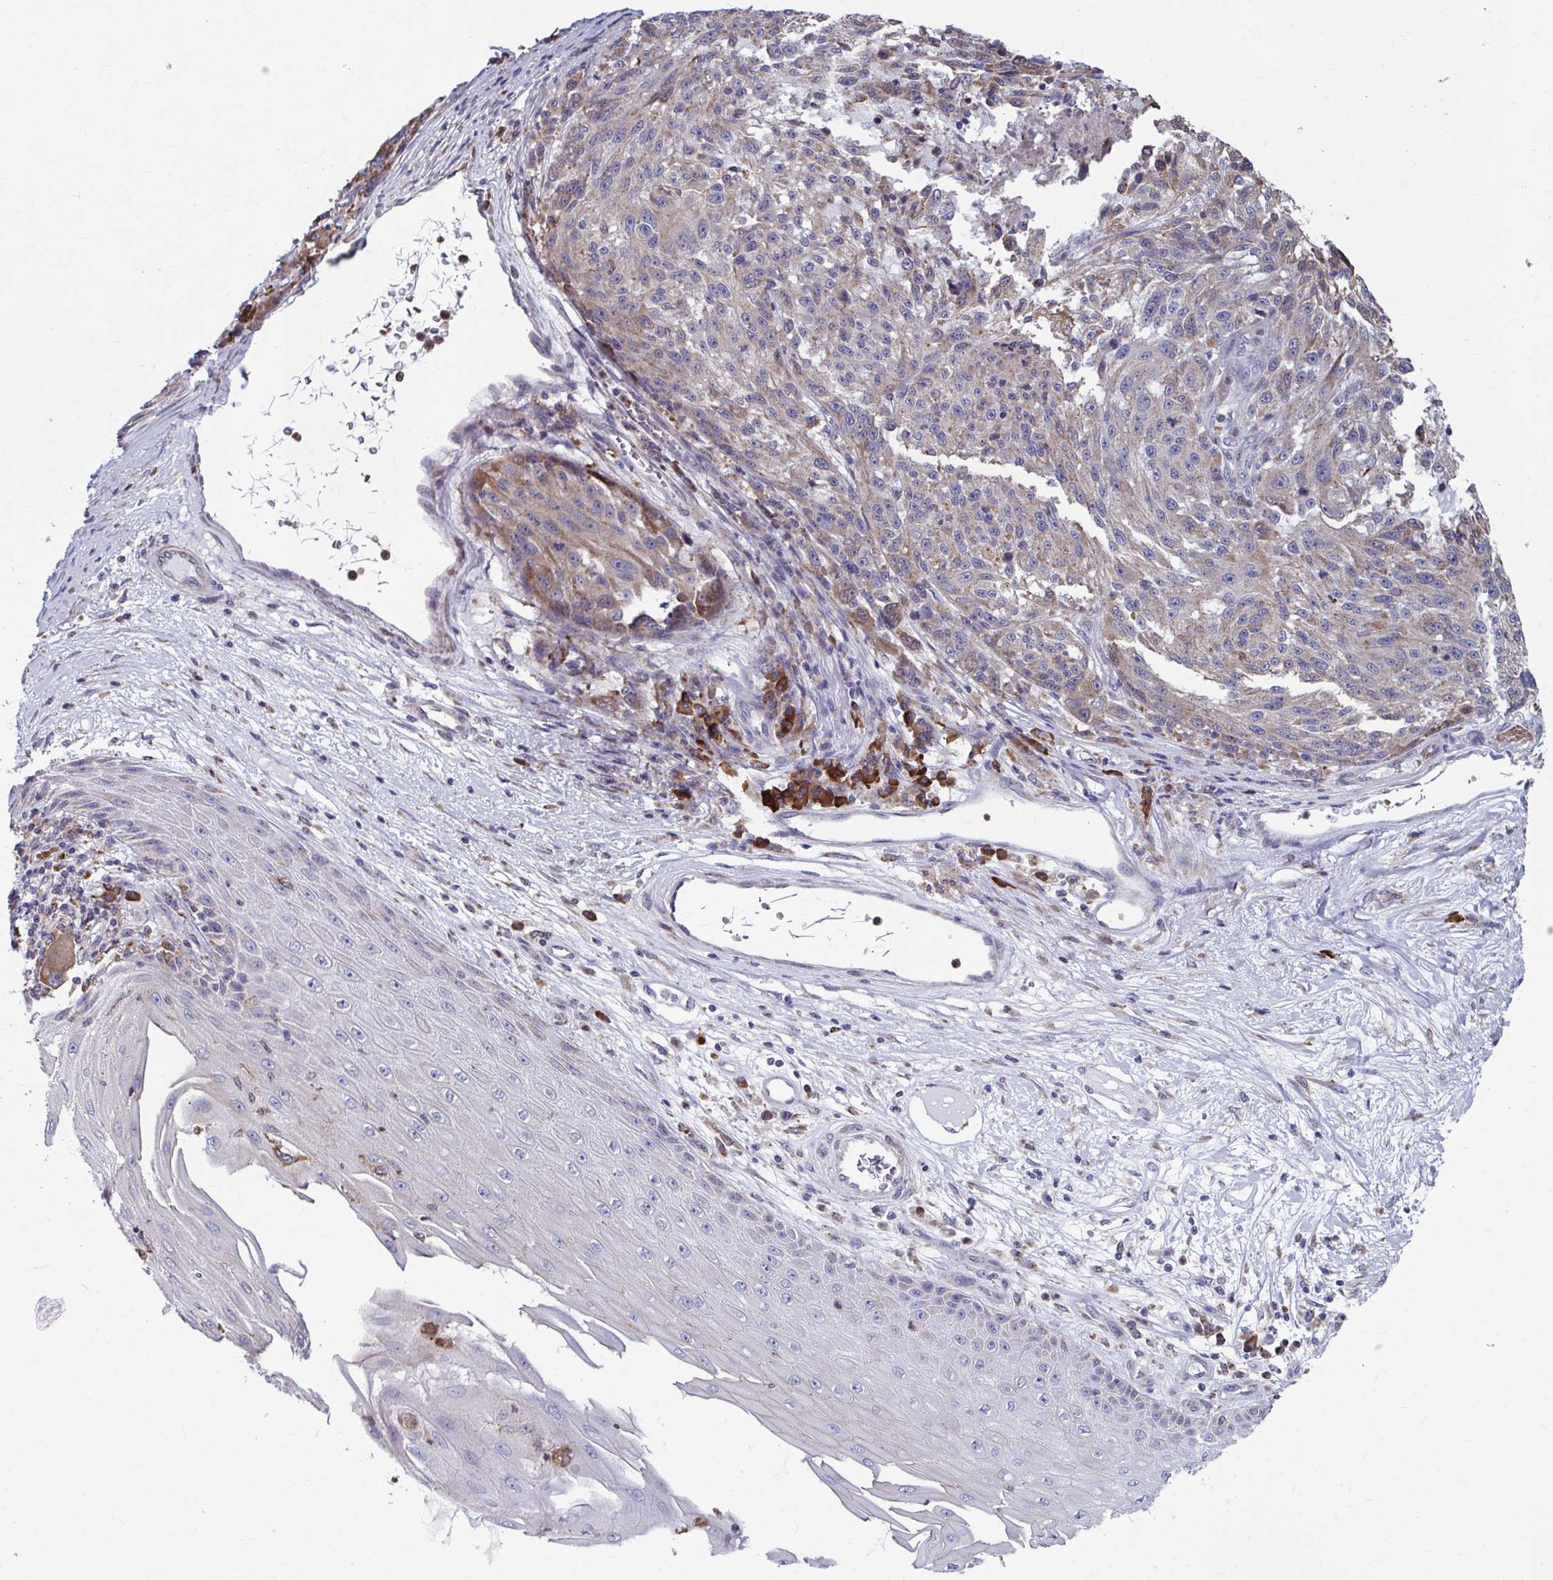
{"staining": {"intensity": "weak", "quantity": "25%-75%", "location": "cytoplasmic/membranous"}, "tissue": "melanoma", "cell_type": "Tumor cells", "image_type": "cancer", "snomed": [{"axis": "morphology", "description": "Malignant melanoma, NOS"}, {"axis": "topography", "description": "Skin"}], "caption": "IHC of malignant melanoma displays low levels of weak cytoplasmic/membranous positivity in about 25%-75% of tumor cells.", "gene": "FKBP2", "patient": {"sex": "male", "age": 53}}